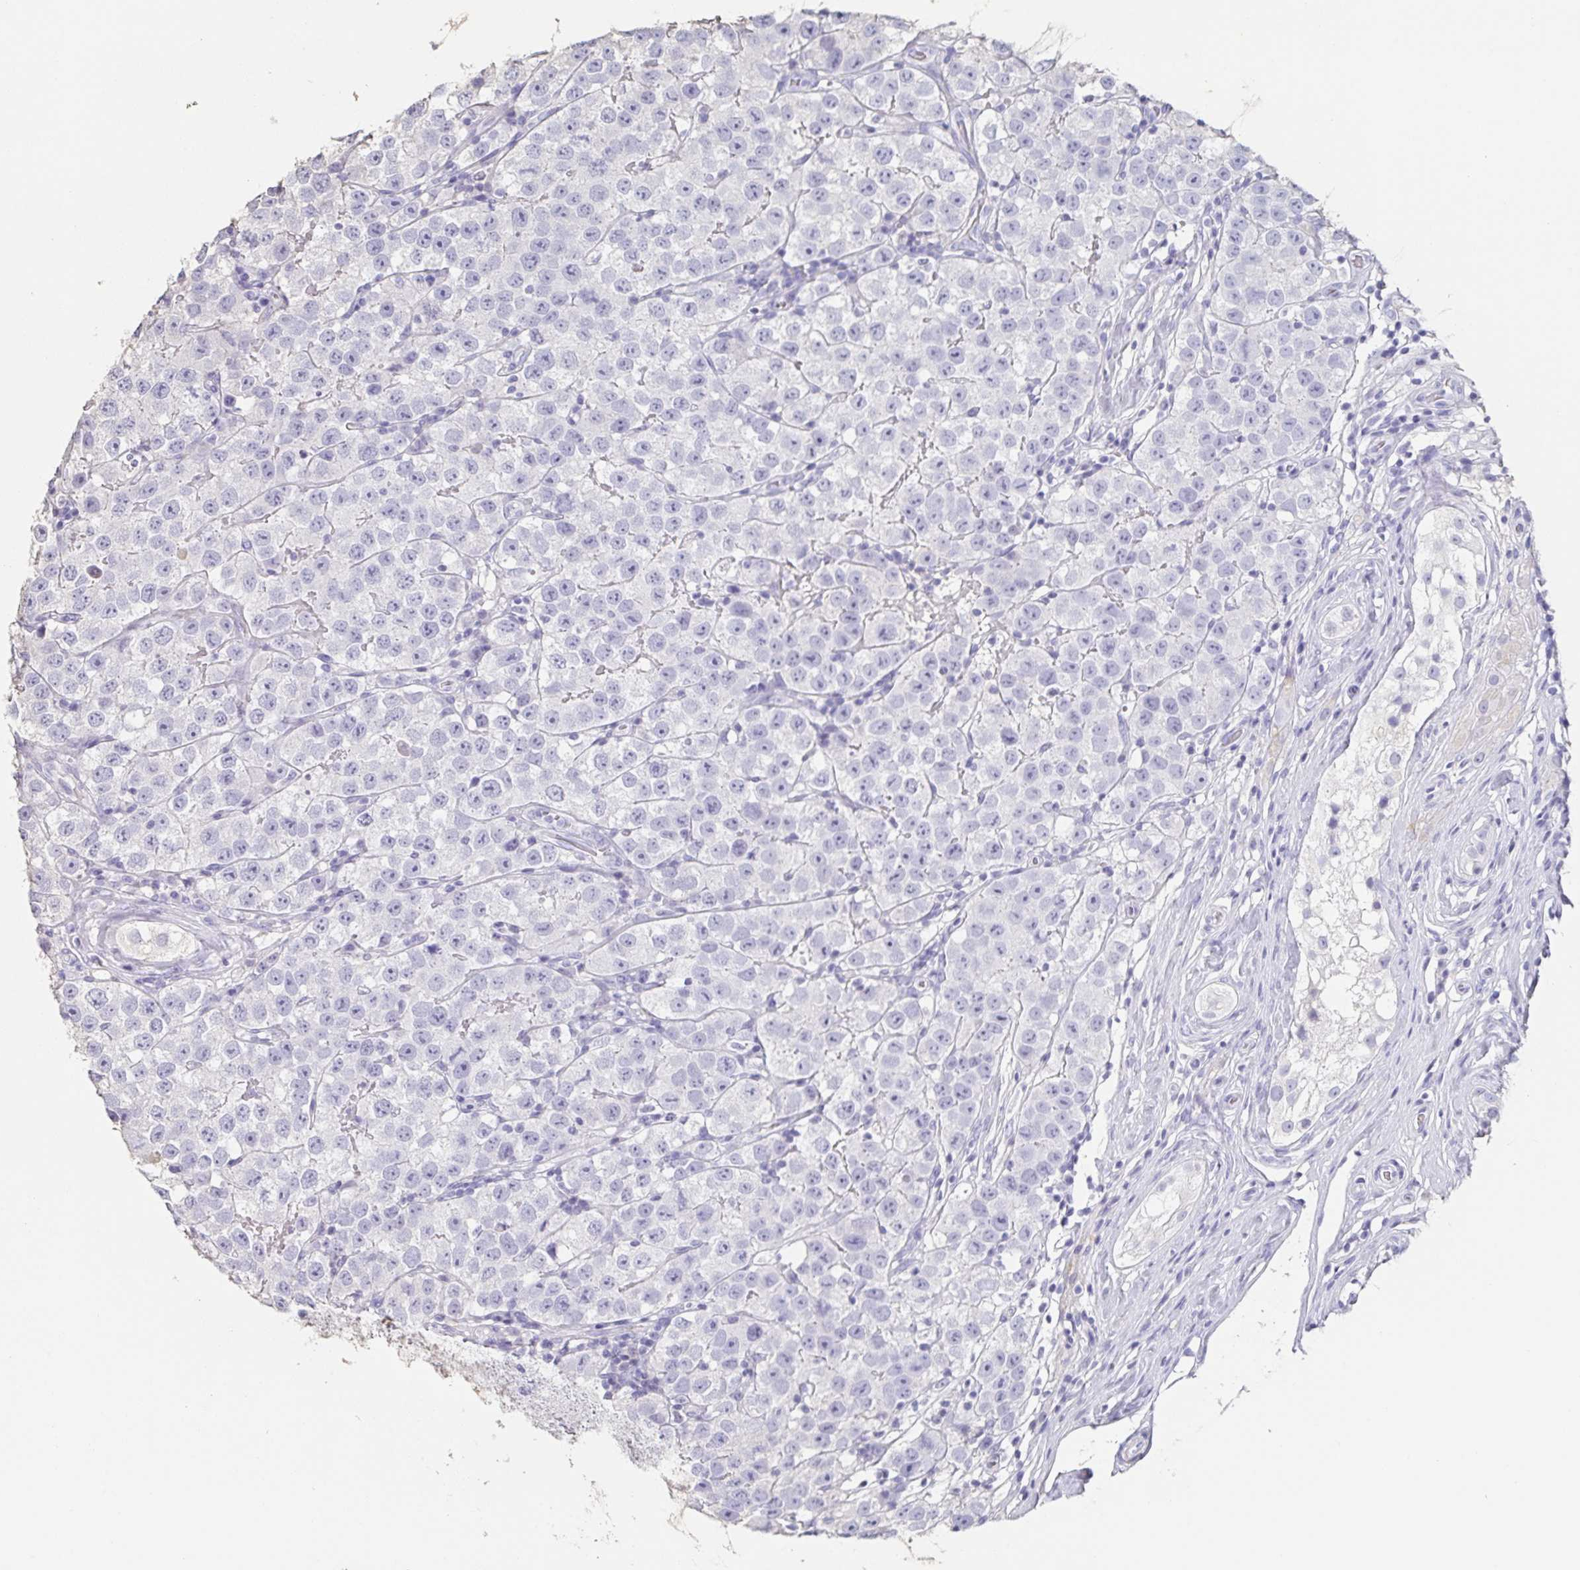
{"staining": {"intensity": "negative", "quantity": "none", "location": "none"}, "tissue": "testis cancer", "cell_type": "Tumor cells", "image_type": "cancer", "snomed": [{"axis": "morphology", "description": "Seminoma, NOS"}, {"axis": "topography", "description": "Testis"}], "caption": "IHC of seminoma (testis) shows no expression in tumor cells.", "gene": "BPIFA2", "patient": {"sex": "male", "age": 34}}